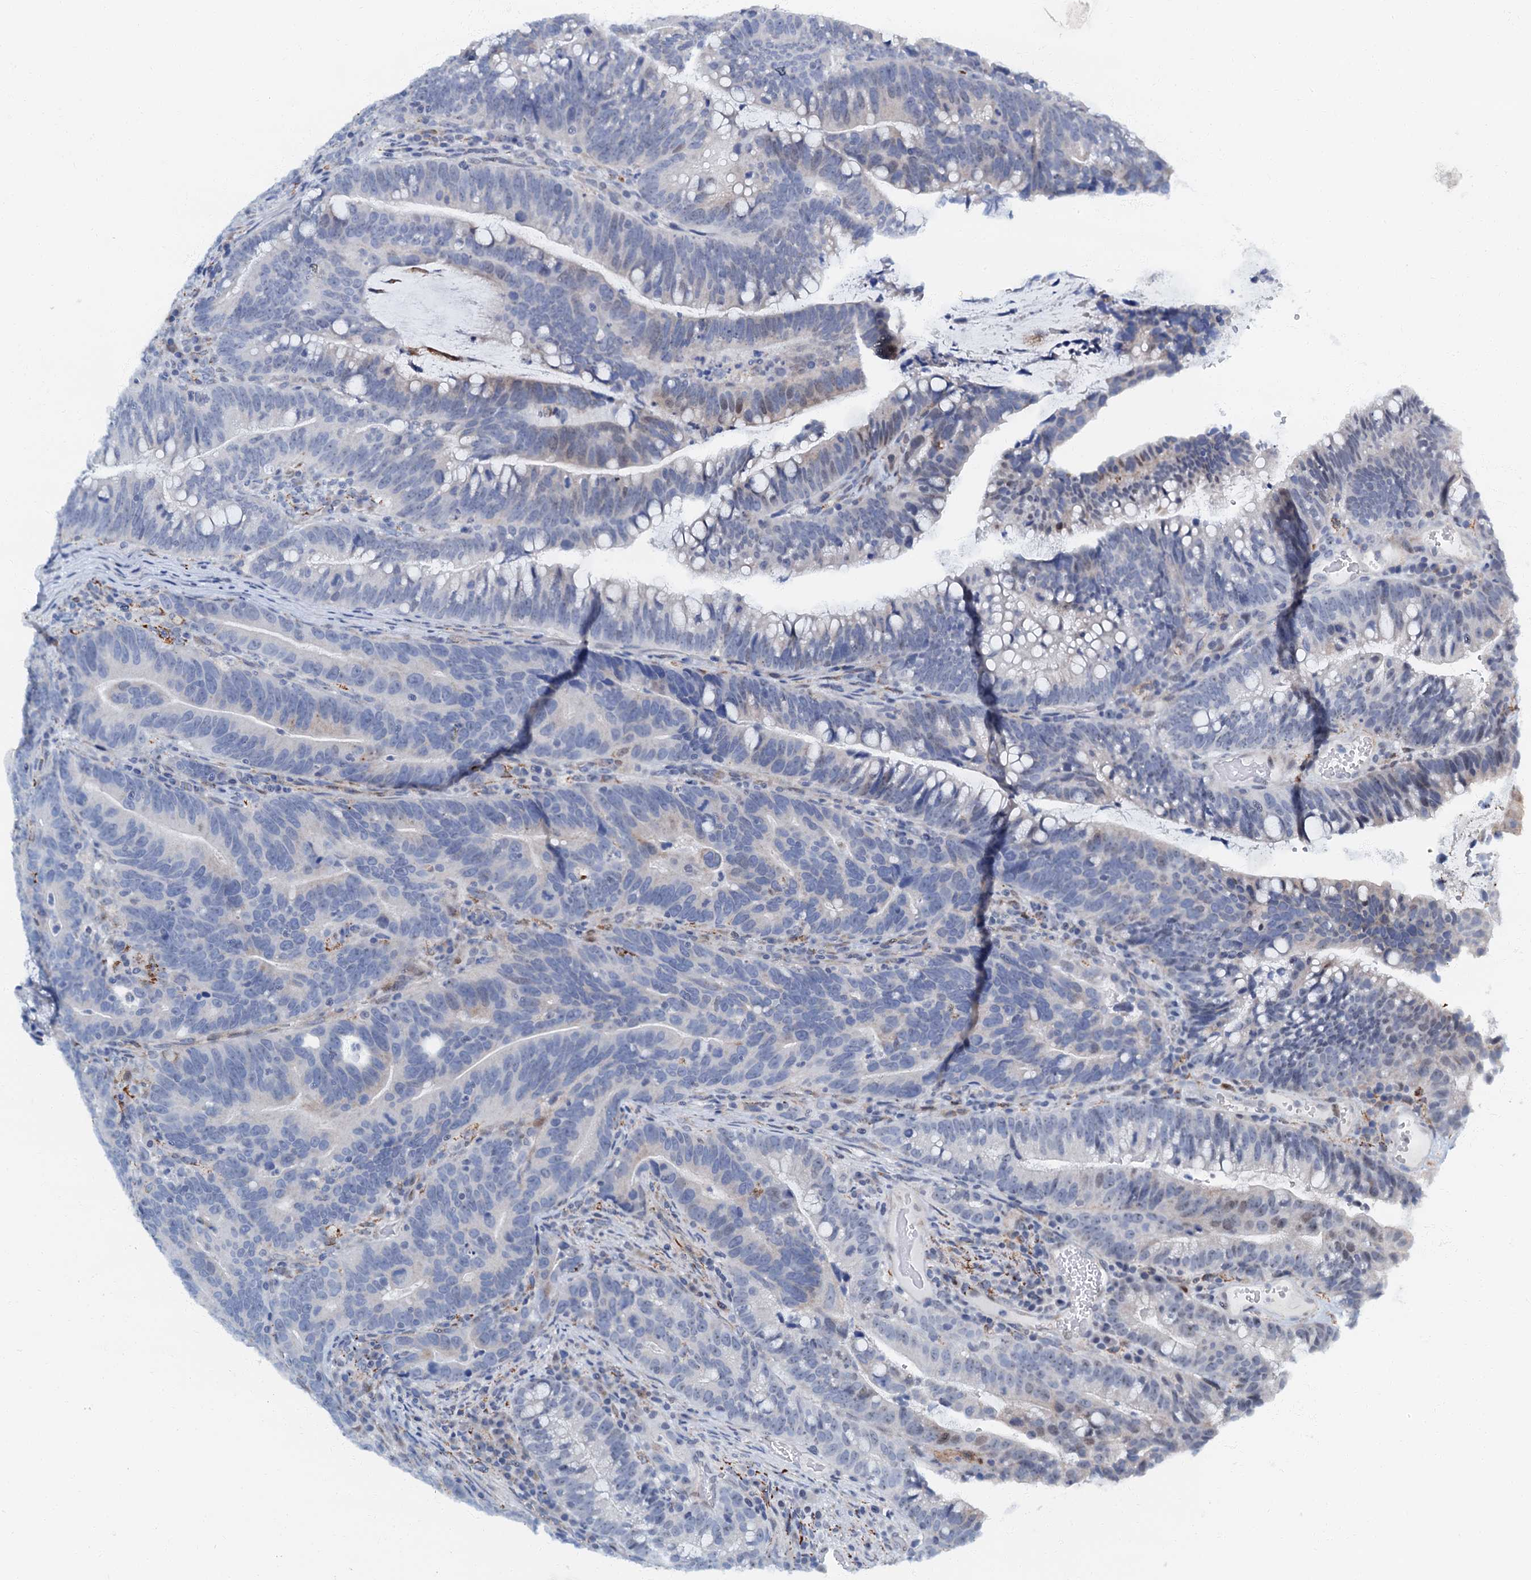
{"staining": {"intensity": "negative", "quantity": "none", "location": "none"}, "tissue": "colorectal cancer", "cell_type": "Tumor cells", "image_type": "cancer", "snomed": [{"axis": "morphology", "description": "Adenocarcinoma, NOS"}, {"axis": "topography", "description": "Colon"}], "caption": "Tumor cells show no significant protein expression in colorectal adenocarcinoma.", "gene": "OLAH", "patient": {"sex": "female", "age": 66}}